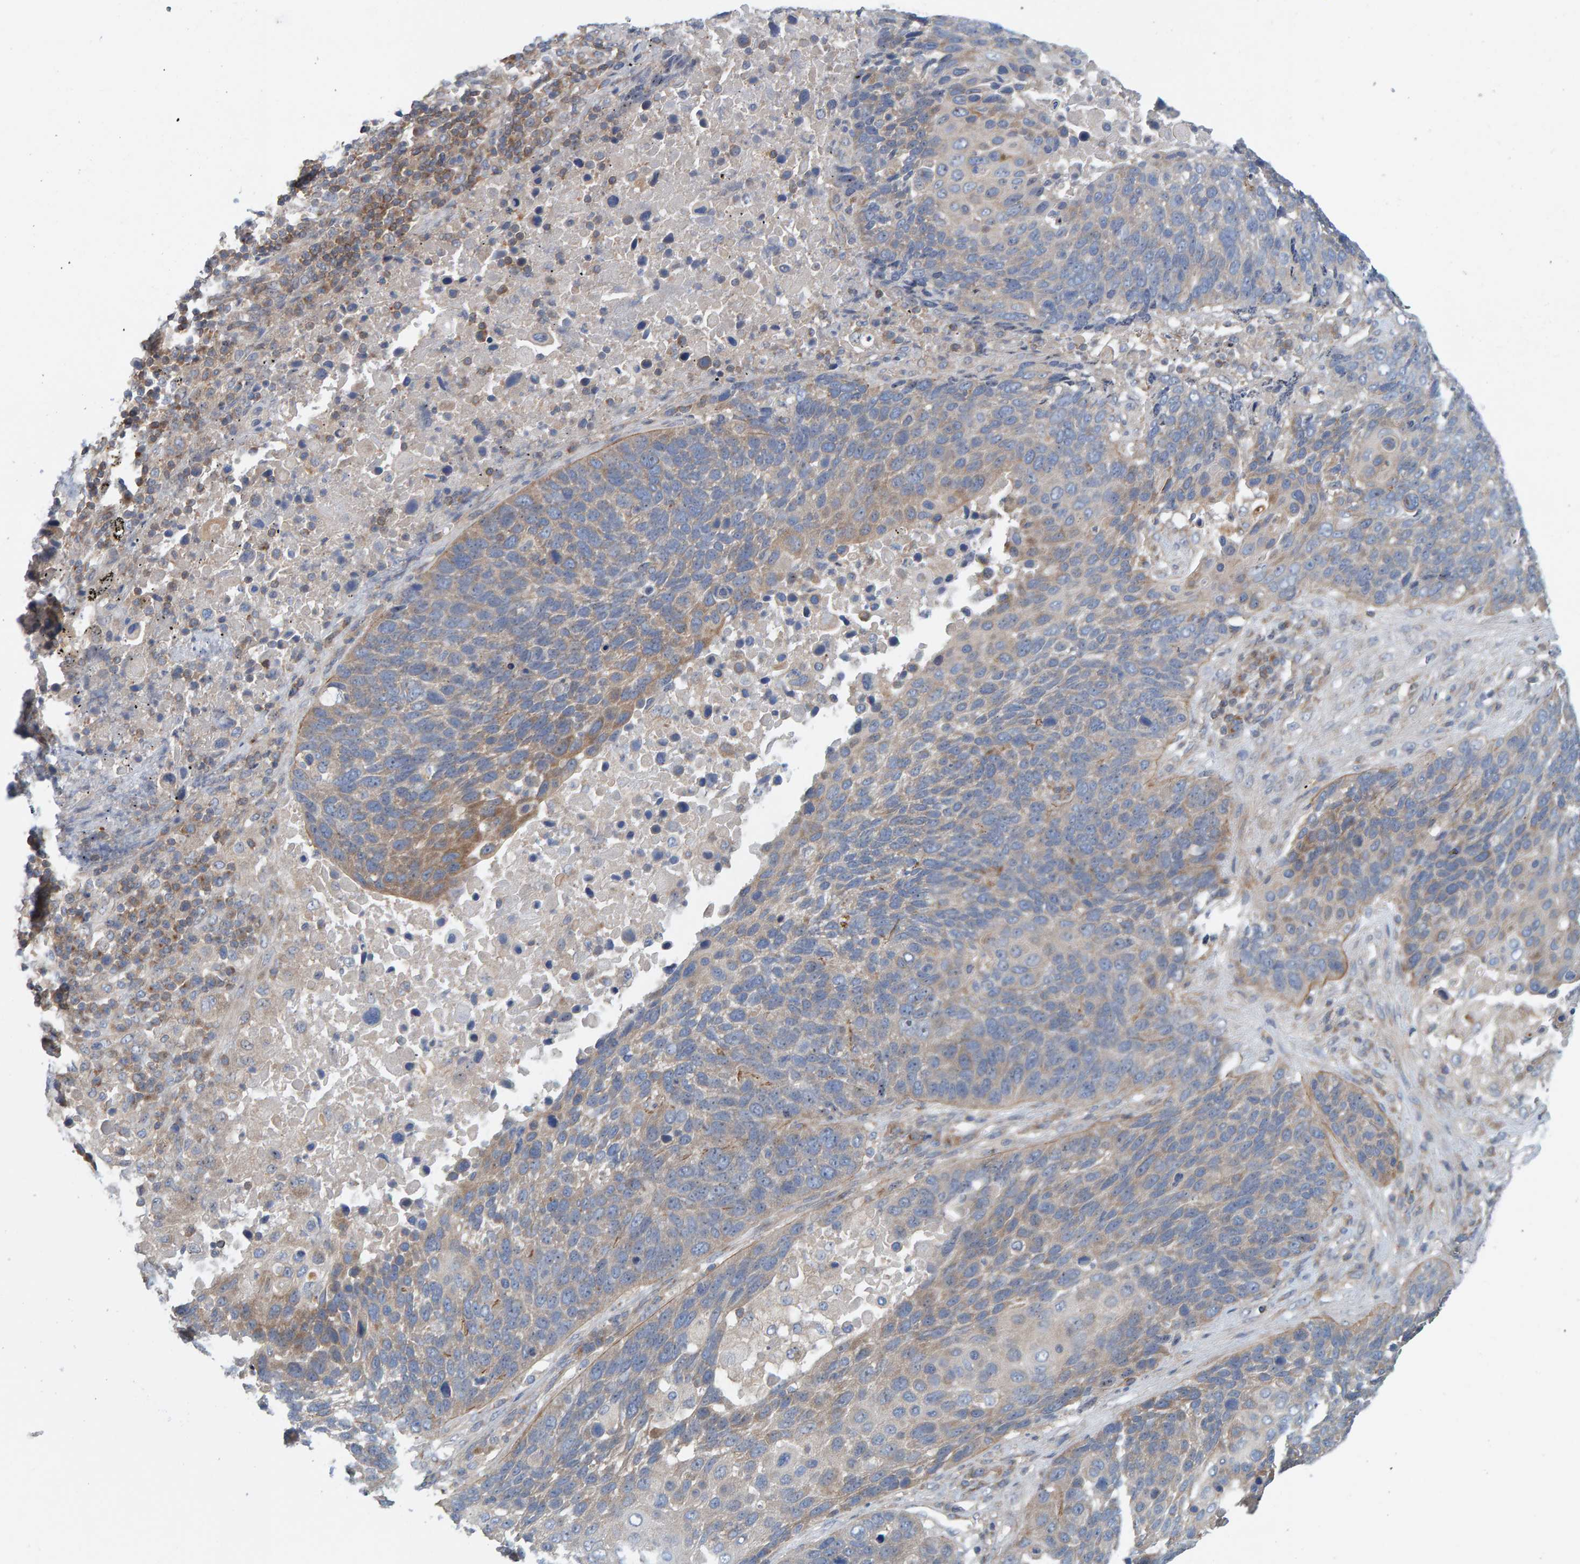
{"staining": {"intensity": "weak", "quantity": "<25%", "location": "cytoplasmic/membranous"}, "tissue": "lung cancer", "cell_type": "Tumor cells", "image_type": "cancer", "snomed": [{"axis": "morphology", "description": "Squamous cell carcinoma, NOS"}, {"axis": "topography", "description": "Lung"}], "caption": "Immunohistochemical staining of lung cancer demonstrates no significant positivity in tumor cells. The staining is performed using DAB (3,3'-diaminobenzidine) brown chromogen with nuclei counter-stained in using hematoxylin.", "gene": "CCM2", "patient": {"sex": "male", "age": 66}}